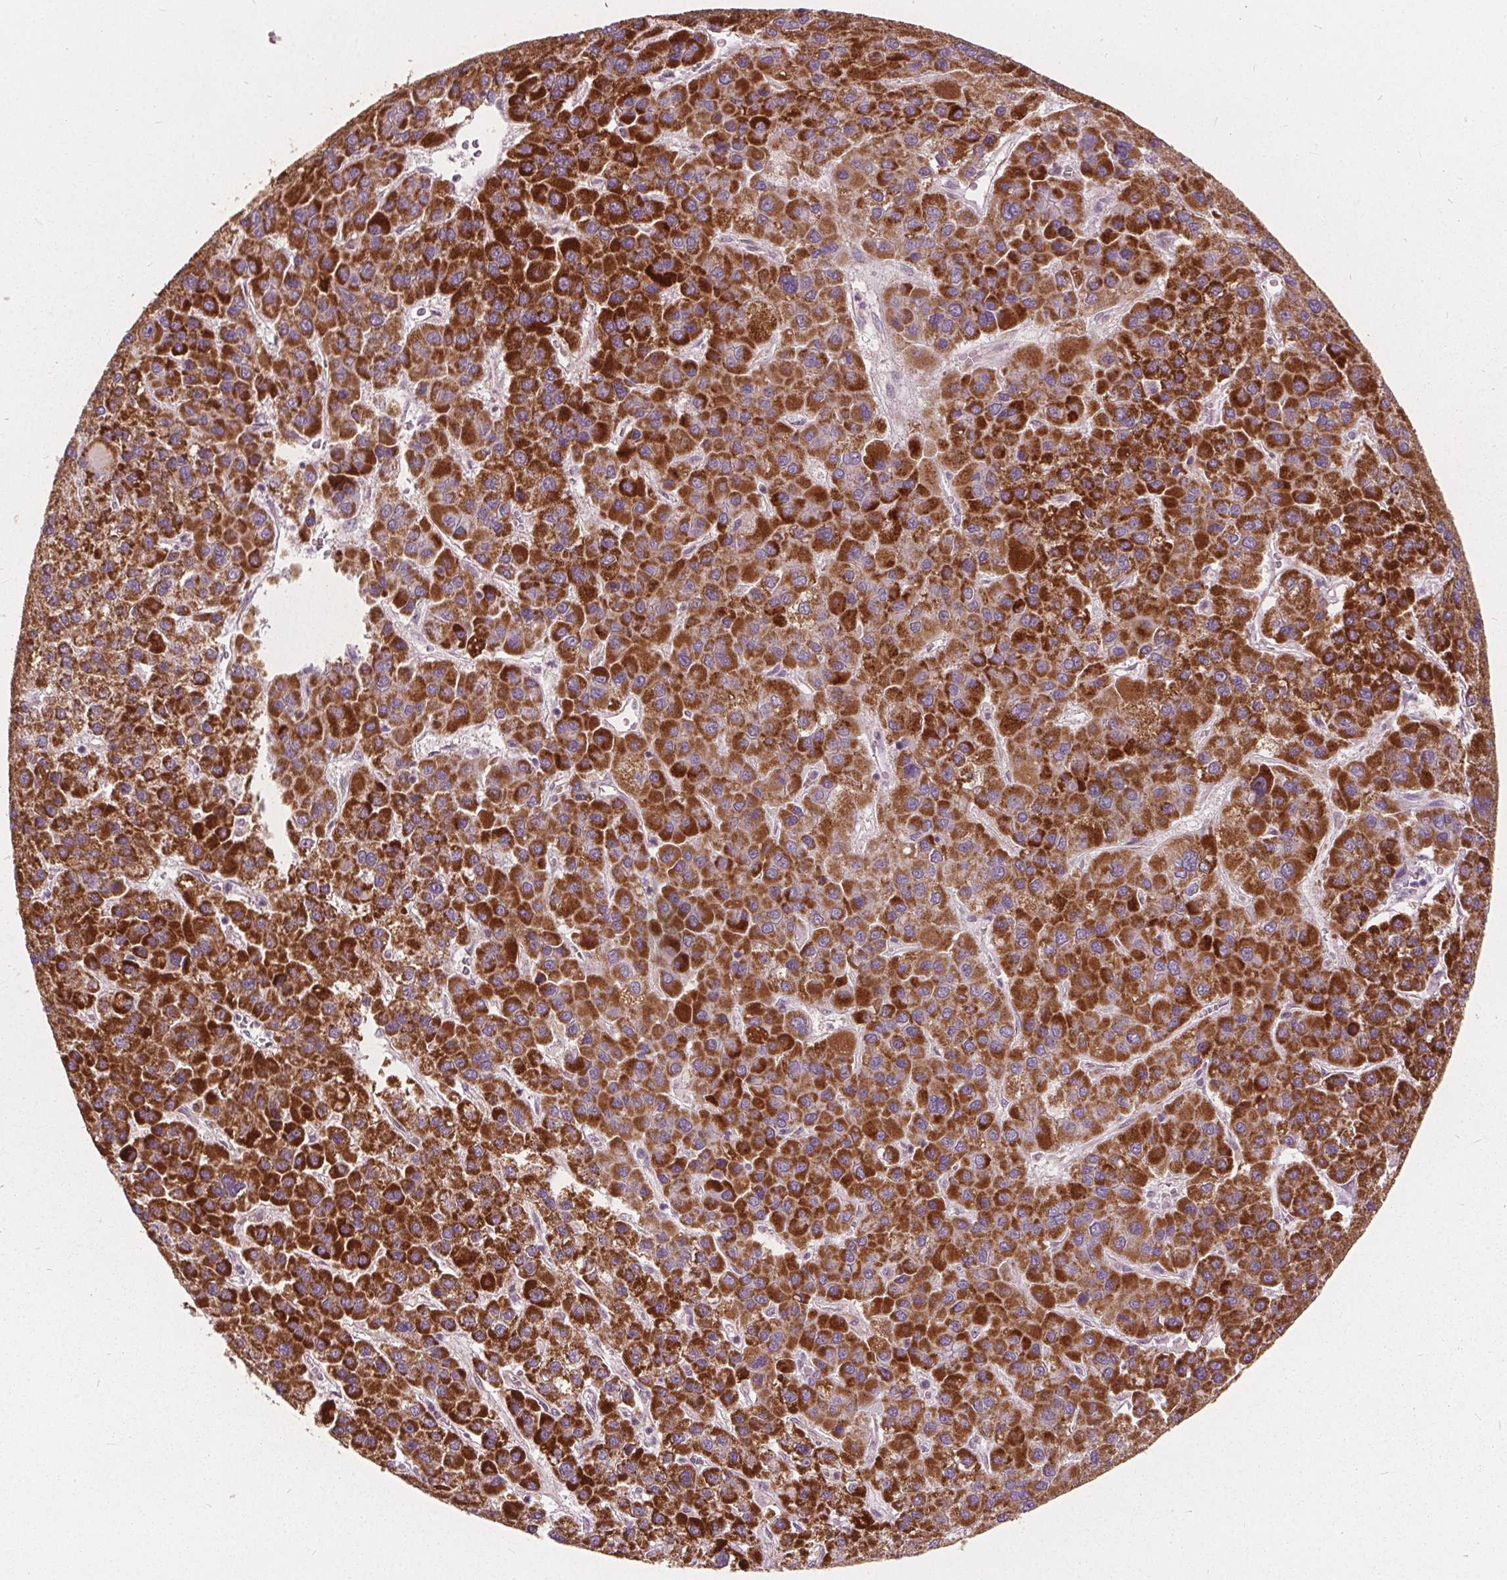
{"staining": {"intensity": "strong", "quantity": ">75%", "location": "cytoplasmic/membranous"}, "tissue": "liver cancer", "cell_type": "Tumor cells", "image_type": "cancer", "snomed": [{"axis": "morphology", "description": "Carcinoma, Hepatocellular, NOS"}, {"axis": "topography", "description": "Liver"}], "caption": "Tumor cells exhibit strong cytoplasmic/membranous staining in approximately >75% of cells in hepatocellular carcinoma (liver).", "gene": "ECI2", "patient": {"sex": "female", "age": 41}}